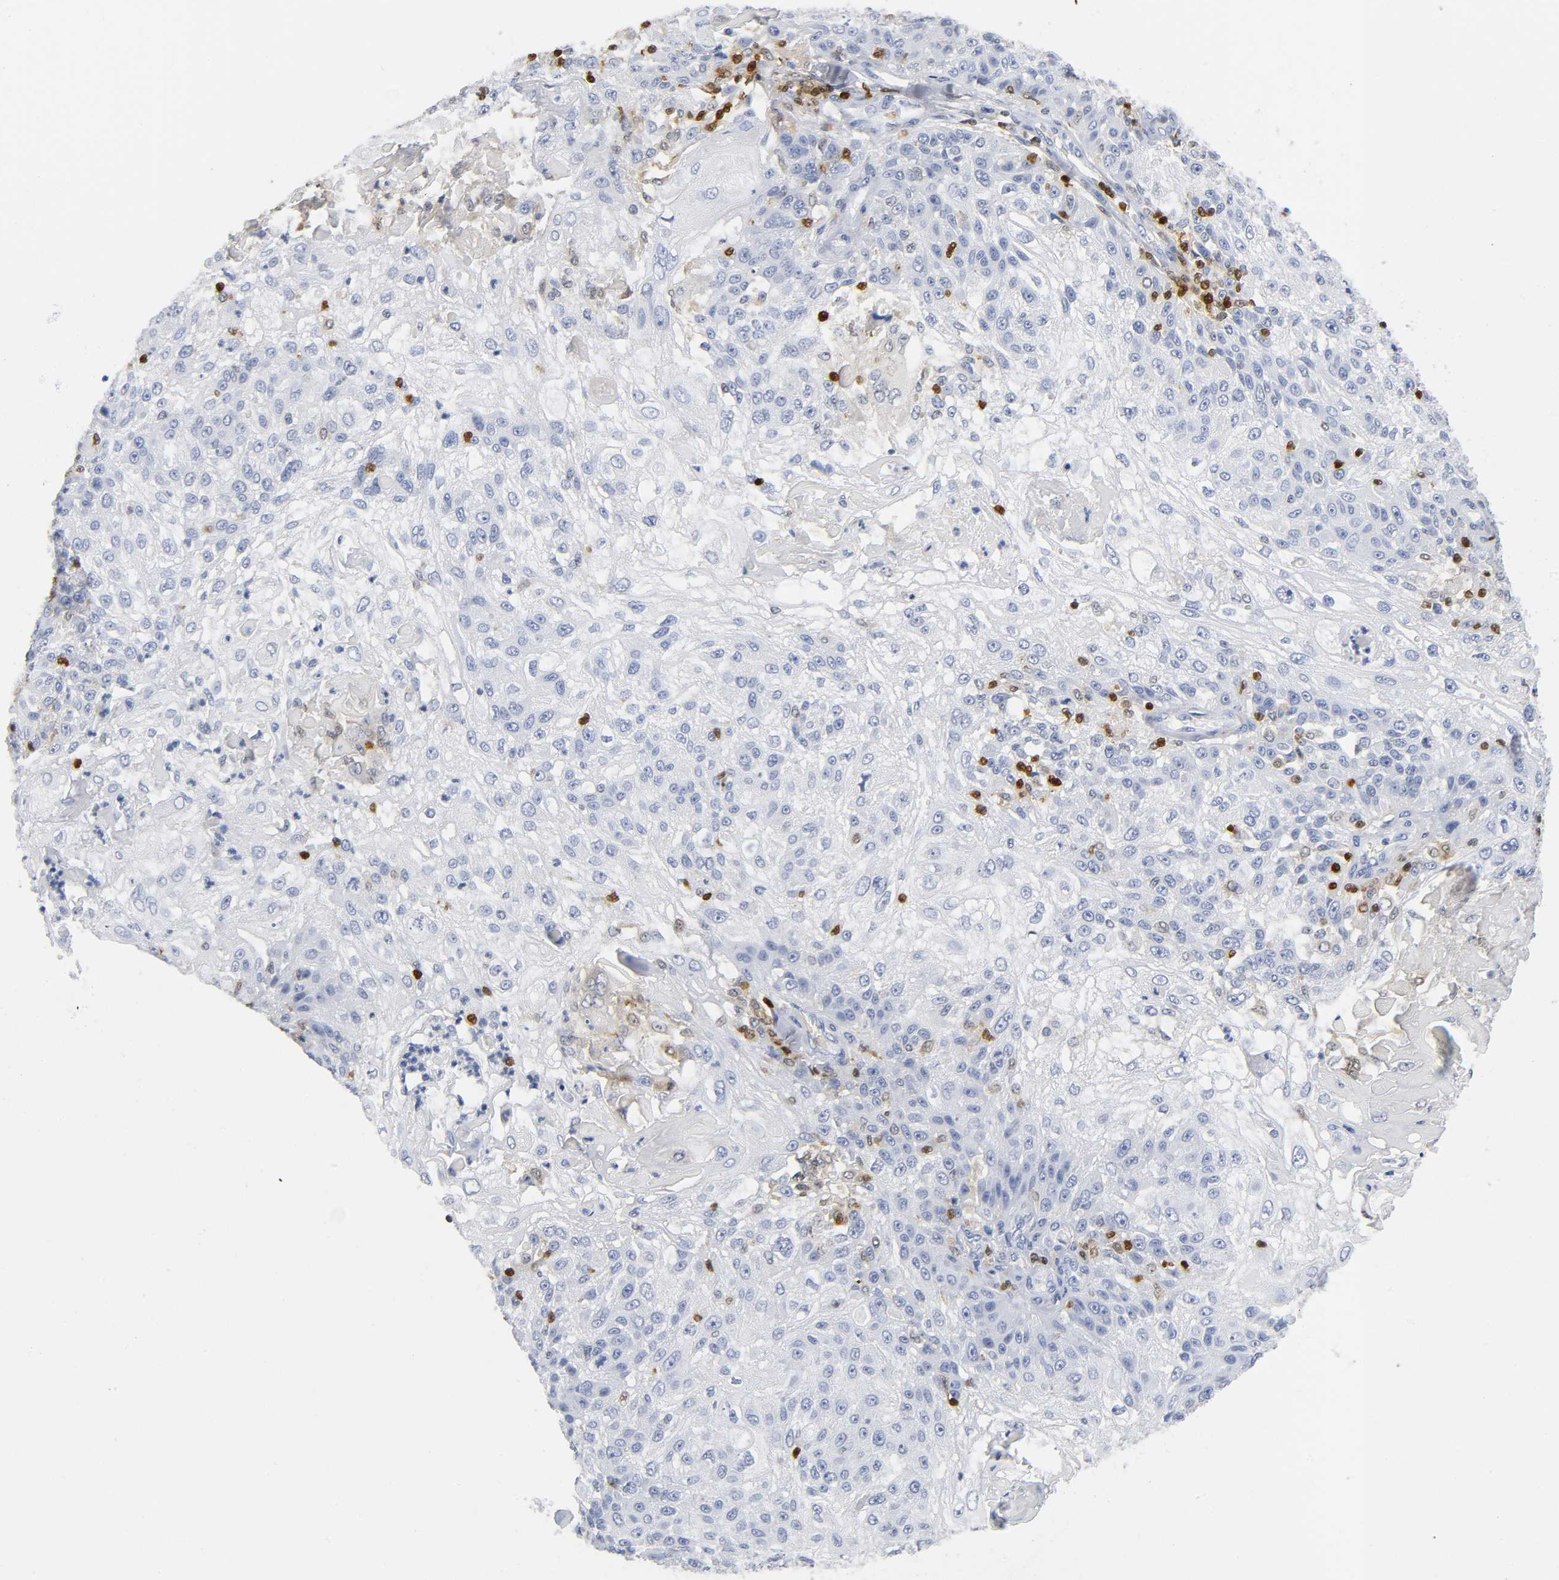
{"staining": {"intensity": "negative", "quantity": "none", "location": "none"}, "tissue": "skin cancer", "cell_type": "Tumor cells", "image_type": "cancer", "snomed": [{"axis": "morphology", "description": "Normal tissue, NOS"}, {"axis": "morphology", "description": "Squamous cell carcinoma, NOS"}, {"axis": "topography", "description": "Skin"}], "caption": "Histopathology image shows no significant protein positivity in tumor cells of skin squamous cell carcinoma. Brightfield microscopy of immunohistochemistry (IHC) stained with DAB (brown) and hematoxylin (blue), captured at high magnification.", "gene": "DOK2", "patient": {"sex": "female", "age": 83}}